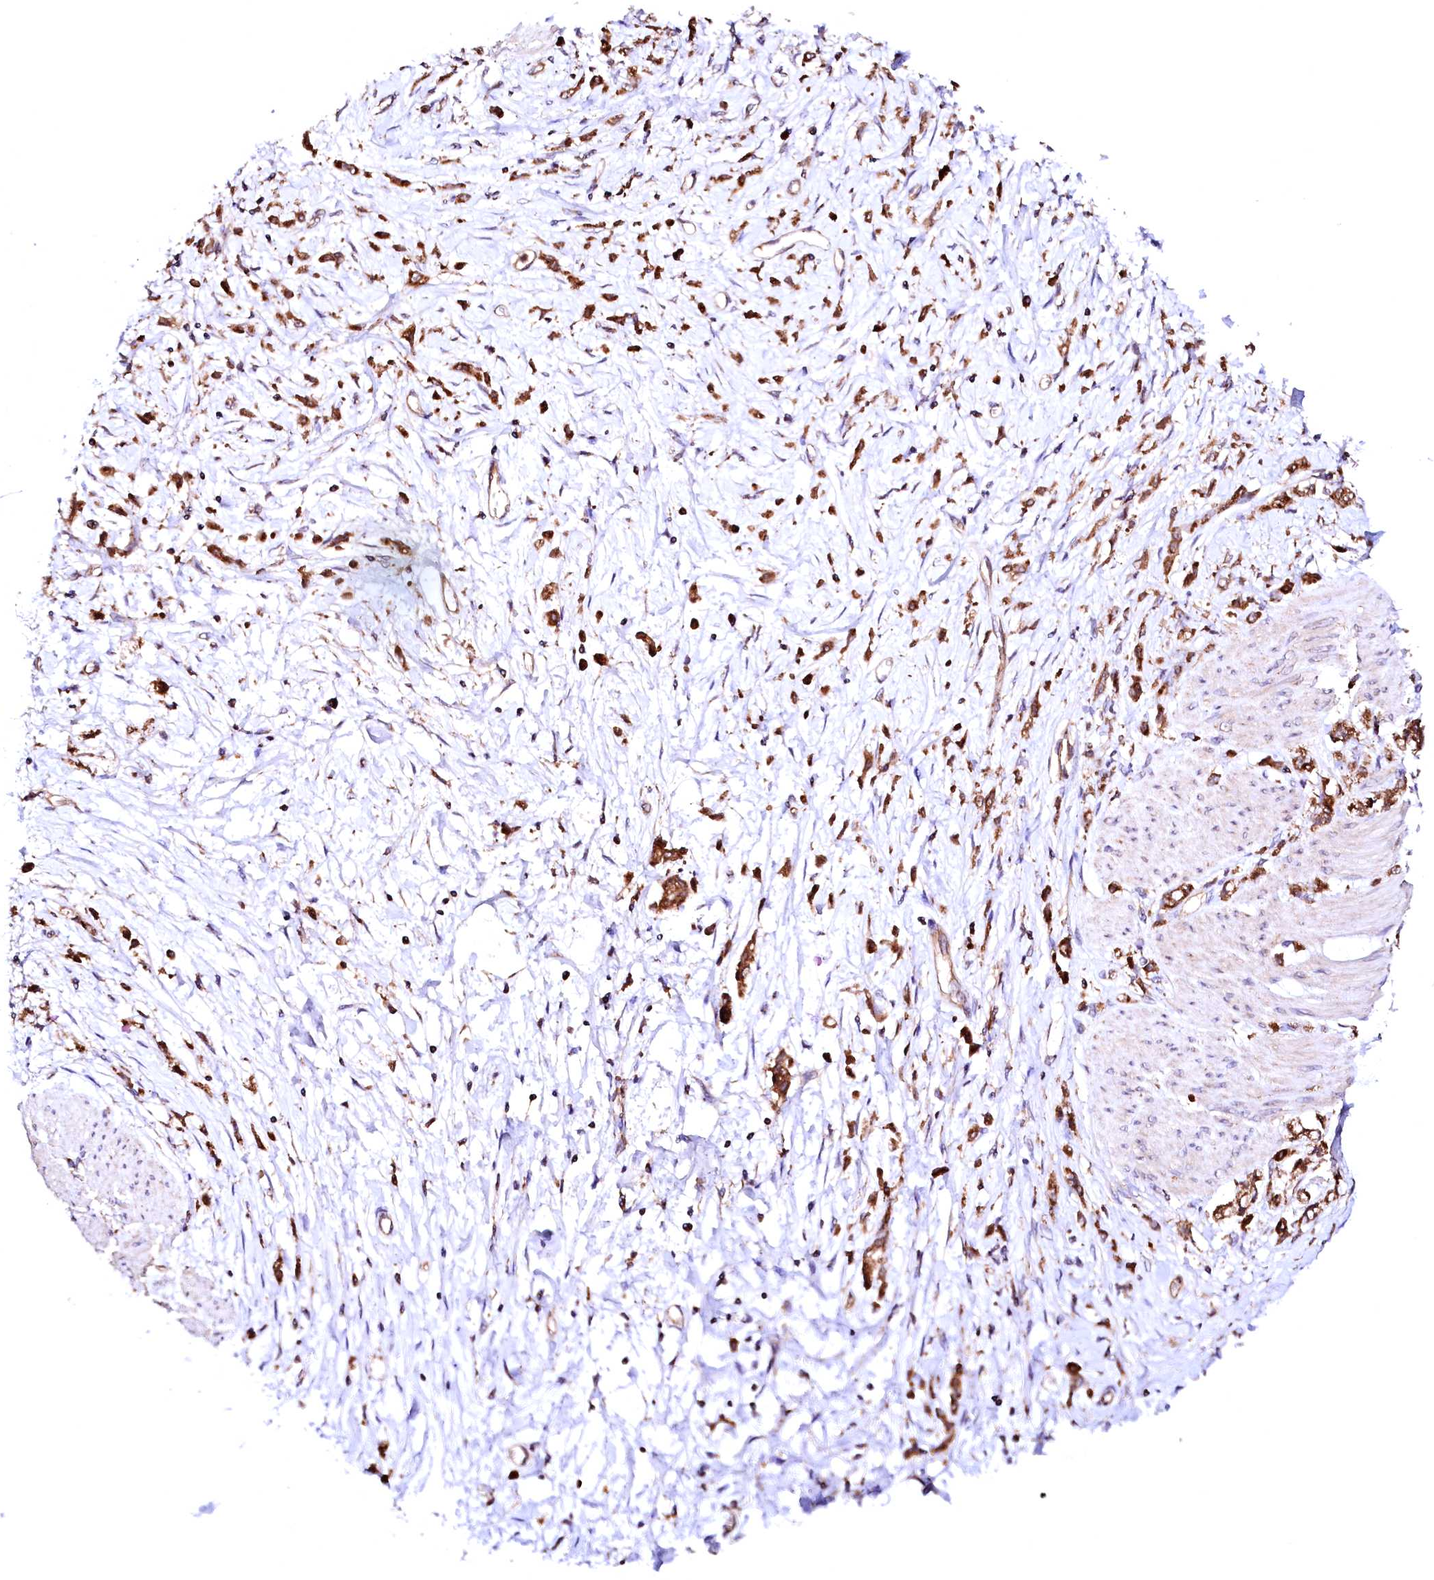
{"staining": {"intensity": "strong", "quantity": ">75%", "location": "cytoplasmic/membranous"}, "tissue": "stomach cancer", "cell_type": "Tumor cells", "image_type": "cancer", "snomed": [{"axis": "morphology", "description": "Adenocarcinoma, NOS"}, {"axis": "topography", "description": "Stomach"}], "caption": "Approximately >75% of tumor cells in human adenocarcinoma (stomach) show strong cytoplasmic/membranous protein staining as visualized by brown immunohistochemical staining.", "gene": "ST3GAL1", "patient": {"sex": "female", "age": 60}}